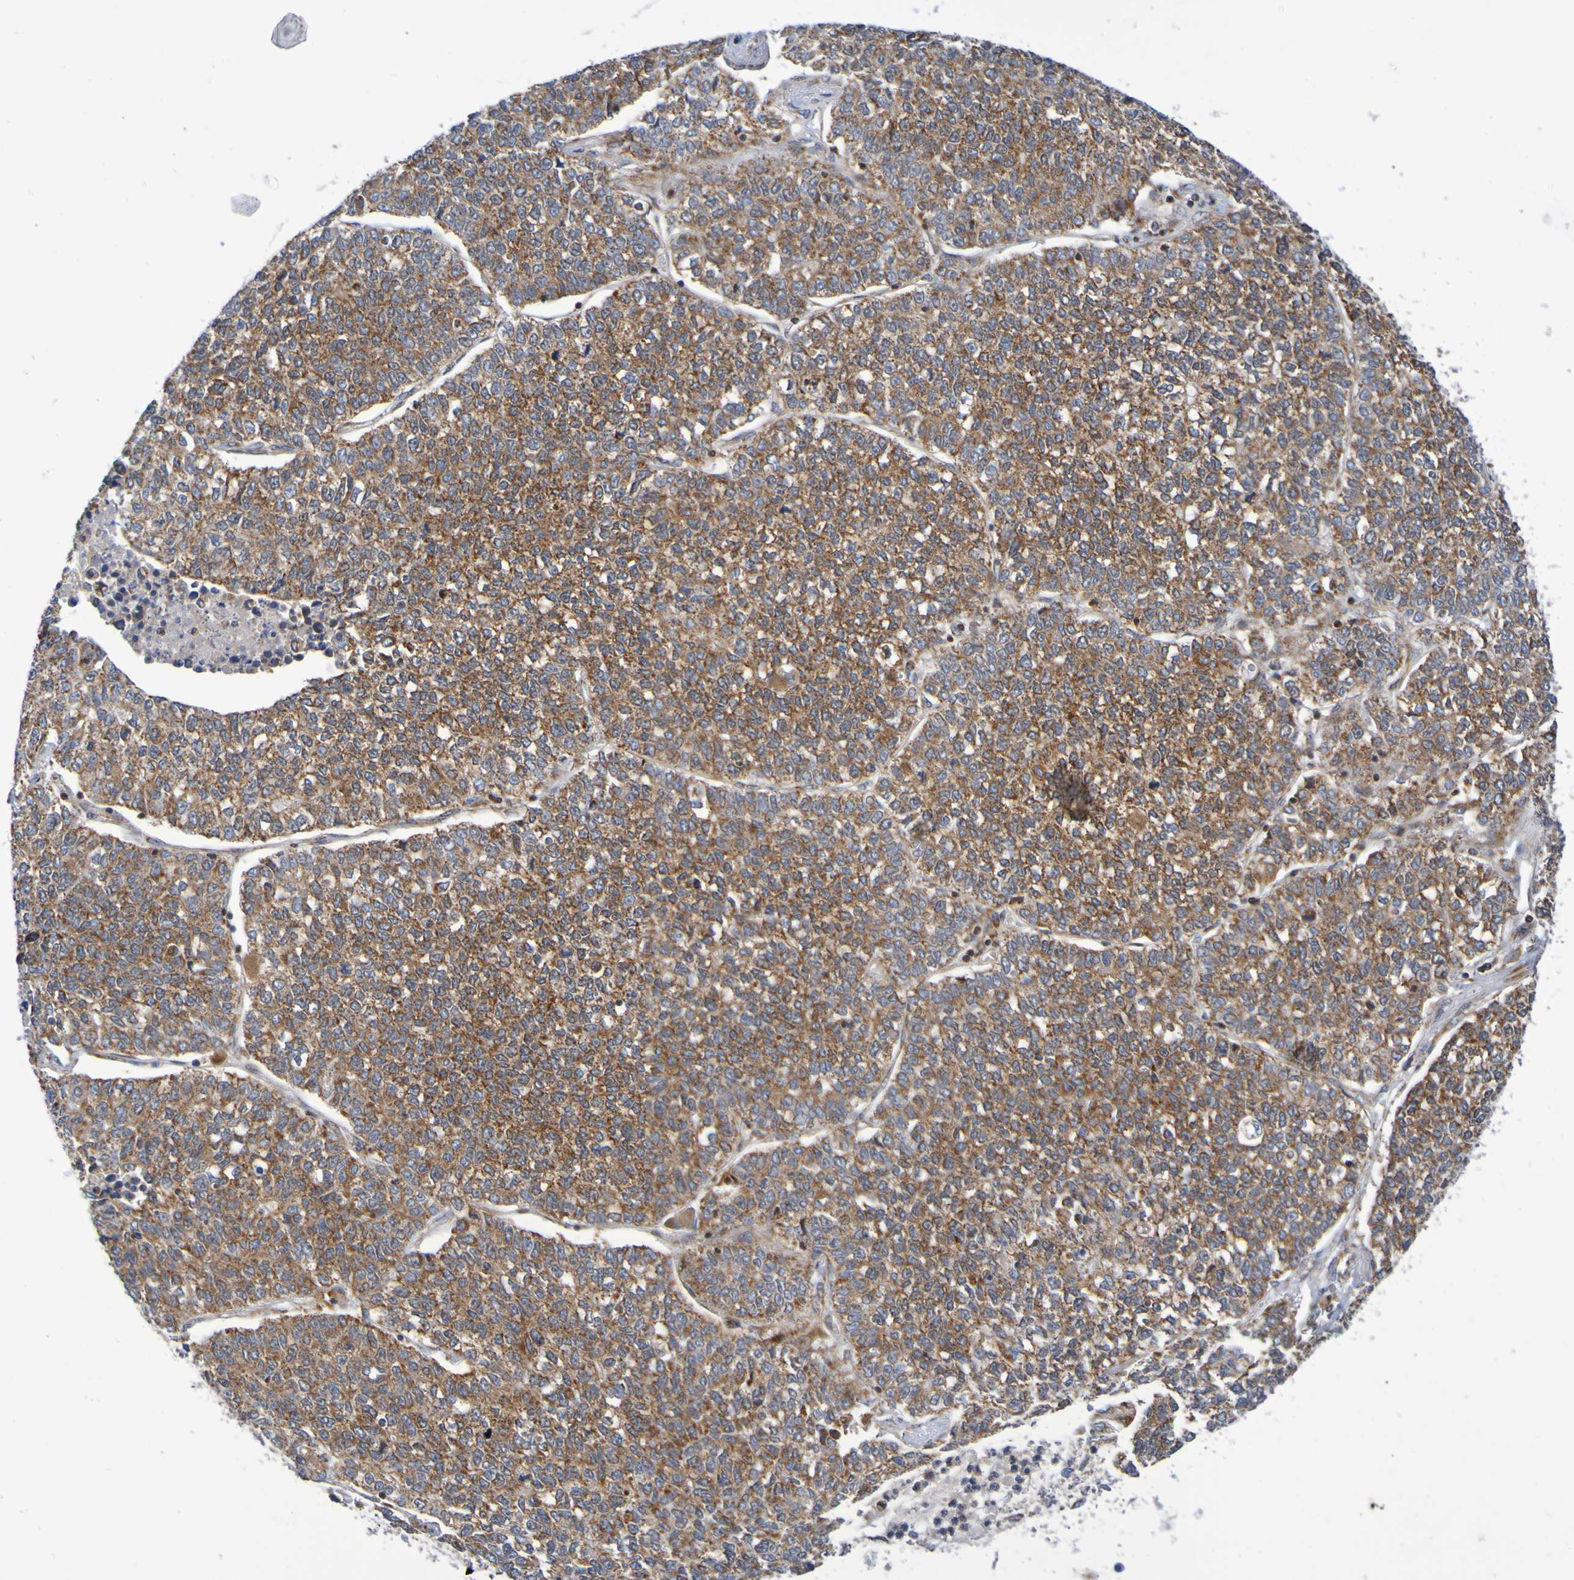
{"staining": {"intensity": "strong", "quantity": ">75%", "location": "cytoplasmic/membranous"}, "tissue": "lung cancer", "cell_type": "Tumor cells", "image_type": "cancer", "snomed": [{"axis": "morphology", "description": "Adenocarcinoma, NOS"}, {"axis": "topography", "description": "Lung"}], "caption": "Lung cancer stained with DAB immunohistochemistry (IHC) demonstrates high levels of strong cytoplasmic/membranous positivity in approximately >75% of tumor cells.", "gene": "CCDC51", "patient": {"sex": "male", "age": 49}}